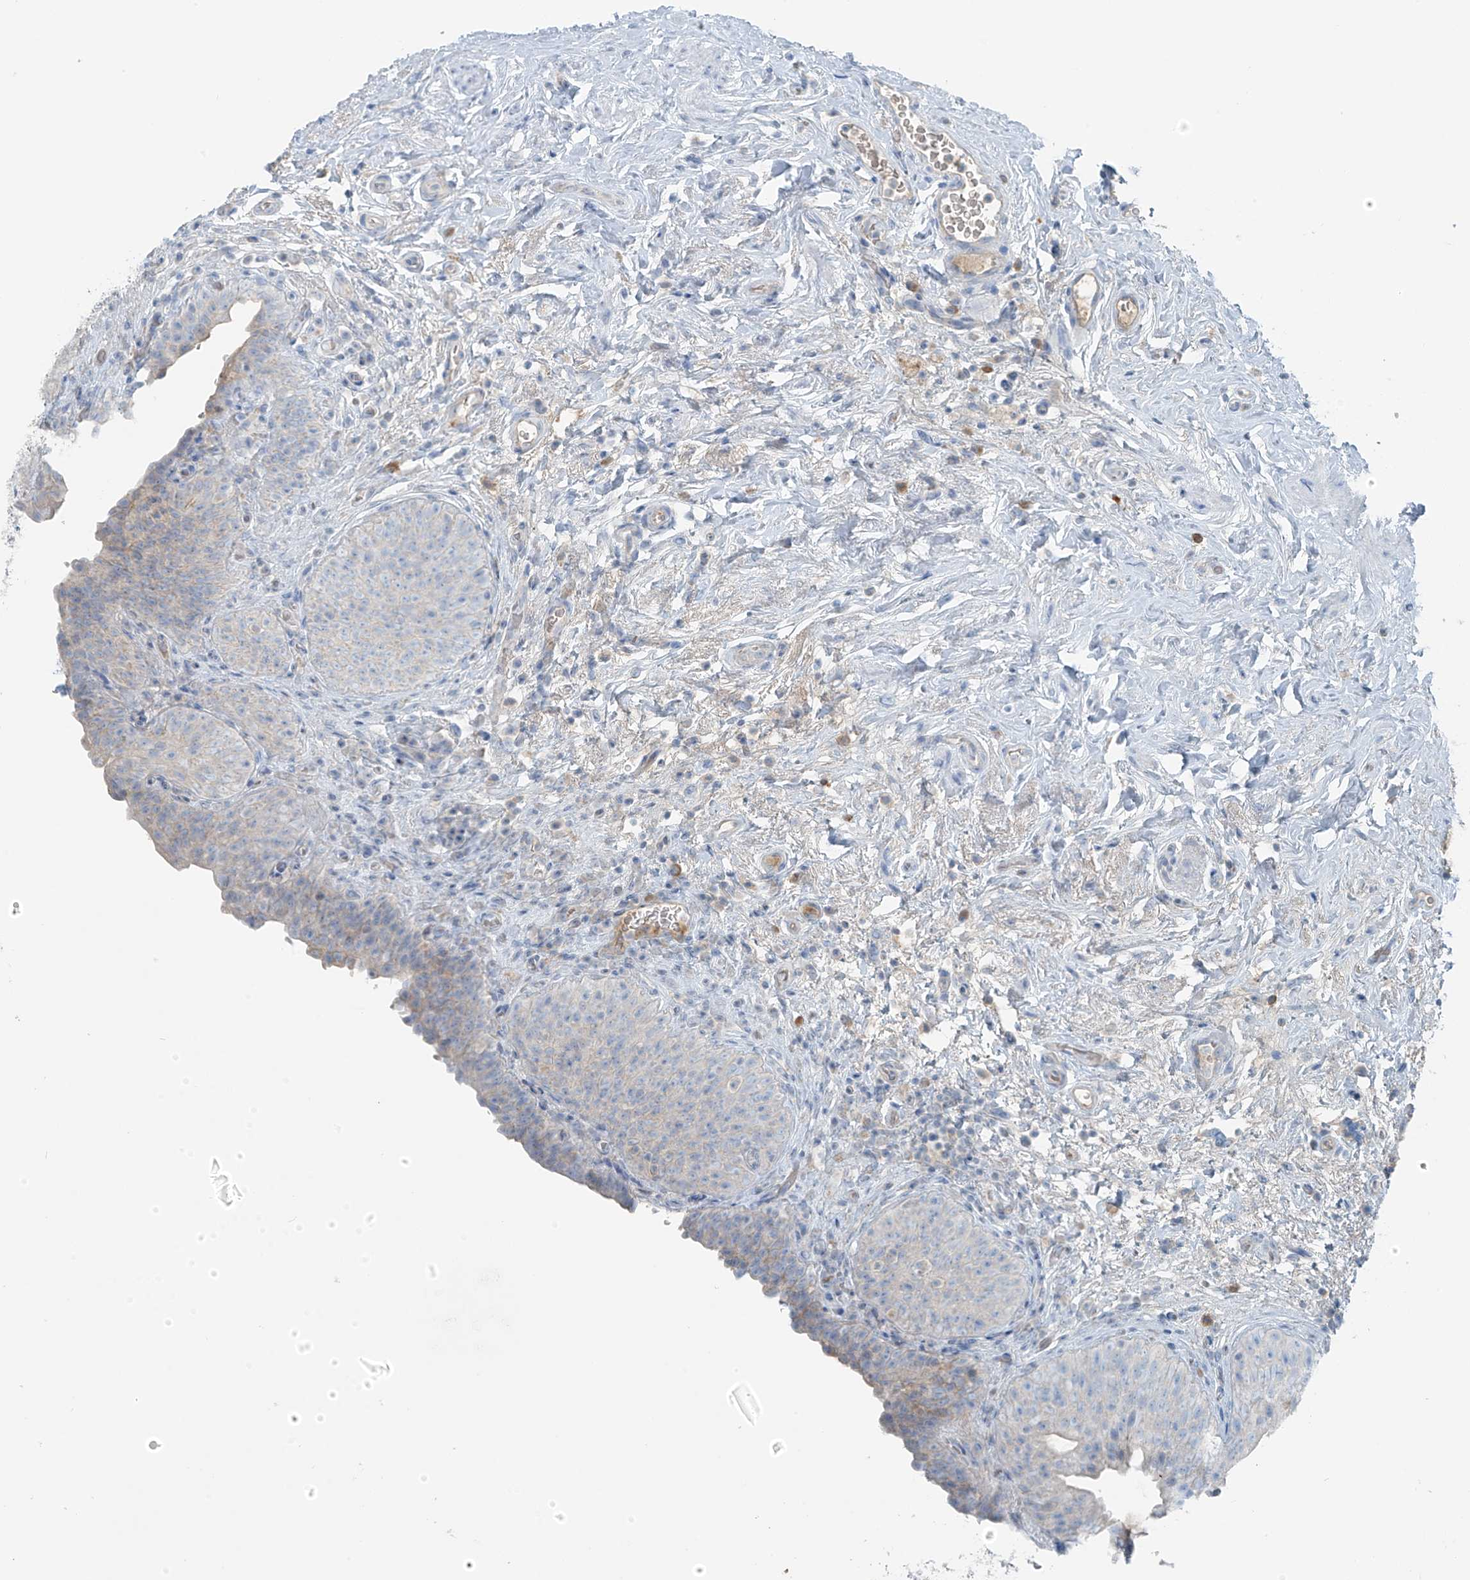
{"staining": {"intensity": "negative", "quantity": "none", "location": "none"}, "tissue": "urinary bladder", "cell_type": "Urothelial cells", "image_type": "normal", "snomed": [{"axis": "morphology", "description": "Normal tissue, NOS"}, {"axis": "topography", "description": "Urinary bladder"}], "caption": "Immunohistochemistry of unremarkable urinary bladder demonstrates no positivity in urothelial cells.", "gene": "FAM131C", "patient": {"sex": "male", "age": 83}}